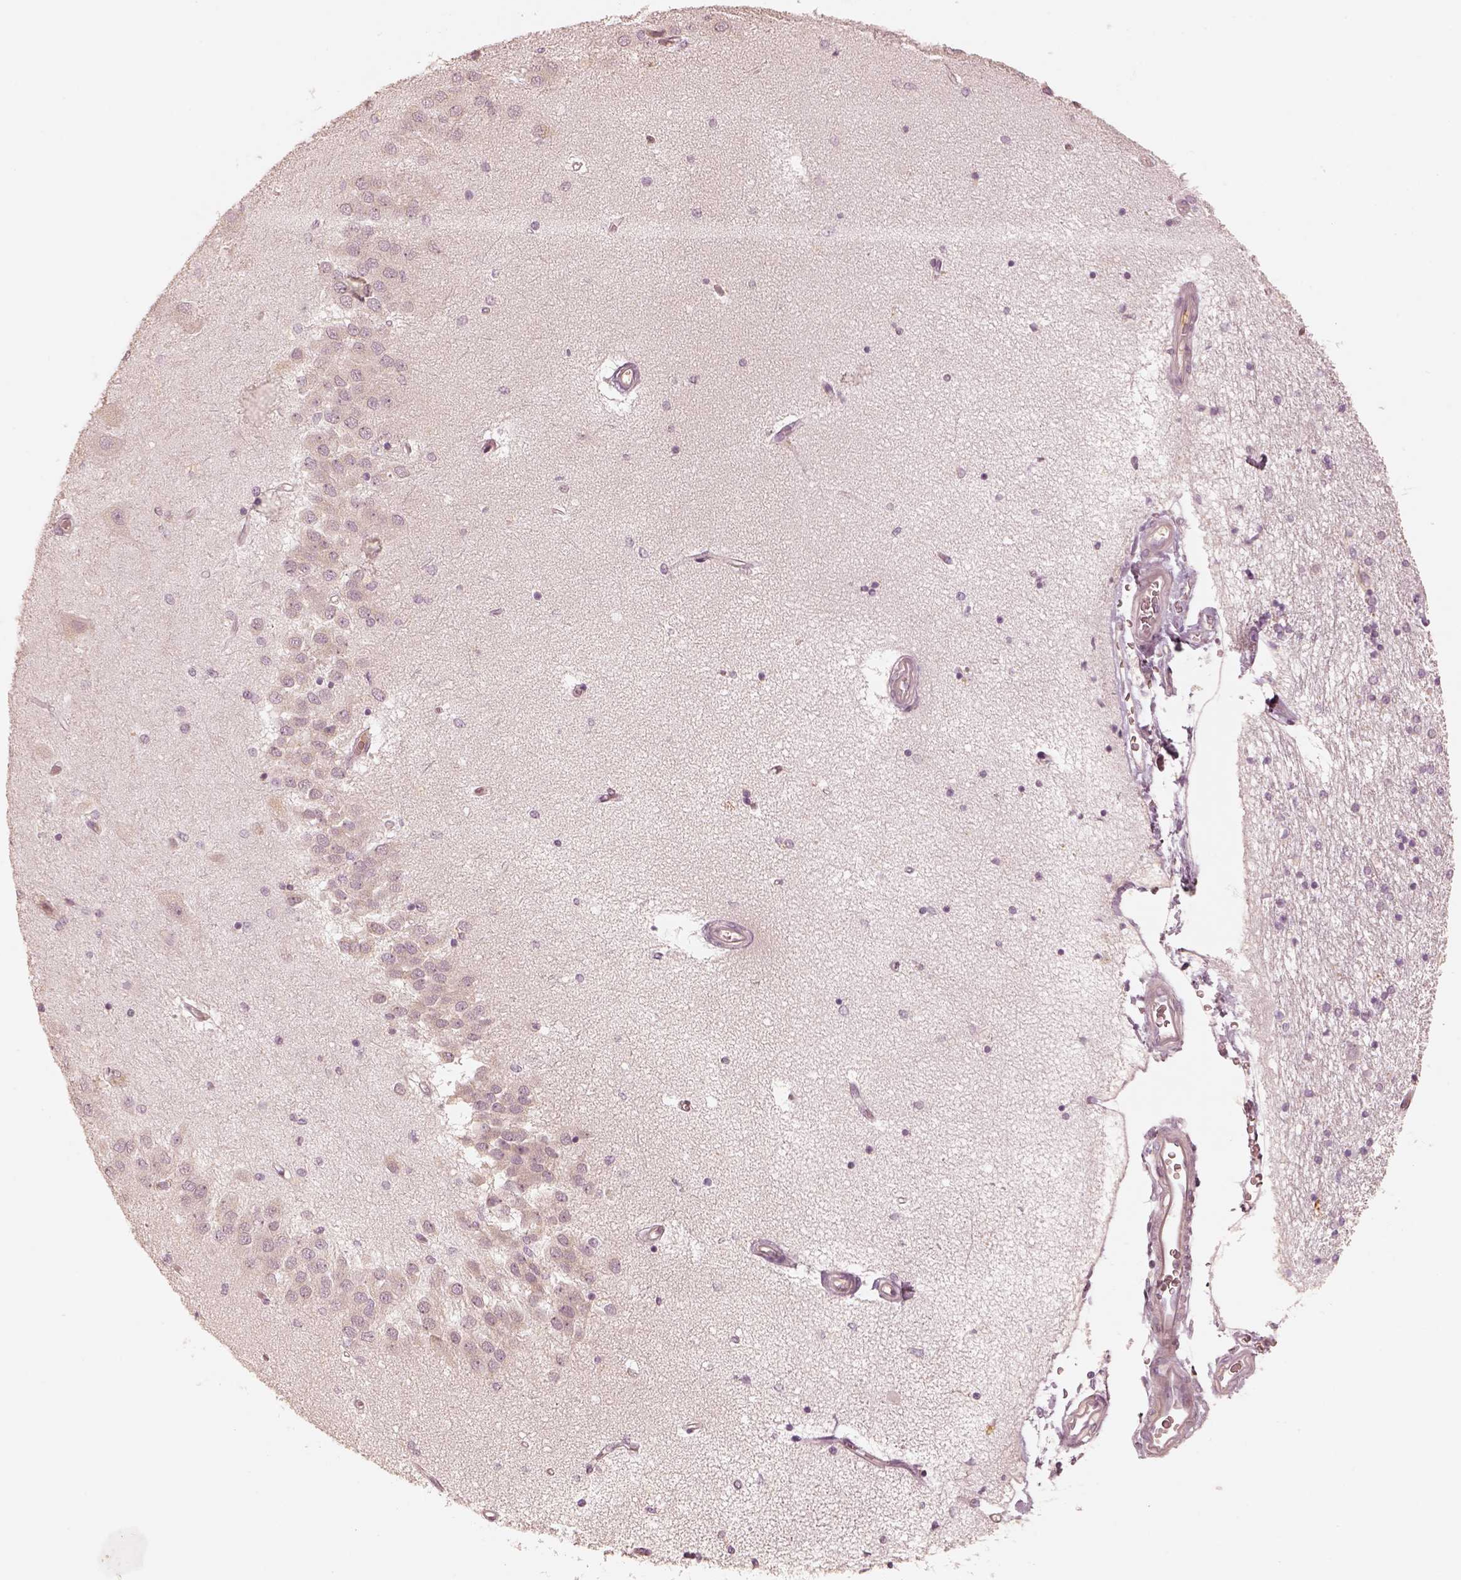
{"staining": {"intensity": "negative", "quantity": "none", "location": "none"}, "tissue": "hippocampus", "cell_type": "Glial cells", "image_type": "normal", "snomed": [{"axis": "morphology", "description": "Normal tissue, NOS"}, {"axis": "topography", "description": "Hippocampus"}], "caption": "An IHC photomicrograph of normal hippocampus is shown. There is no staining in glial cells of hippocampus.", "gene": "GORASP2", "patient": {"sex": "female", "age": 54}}